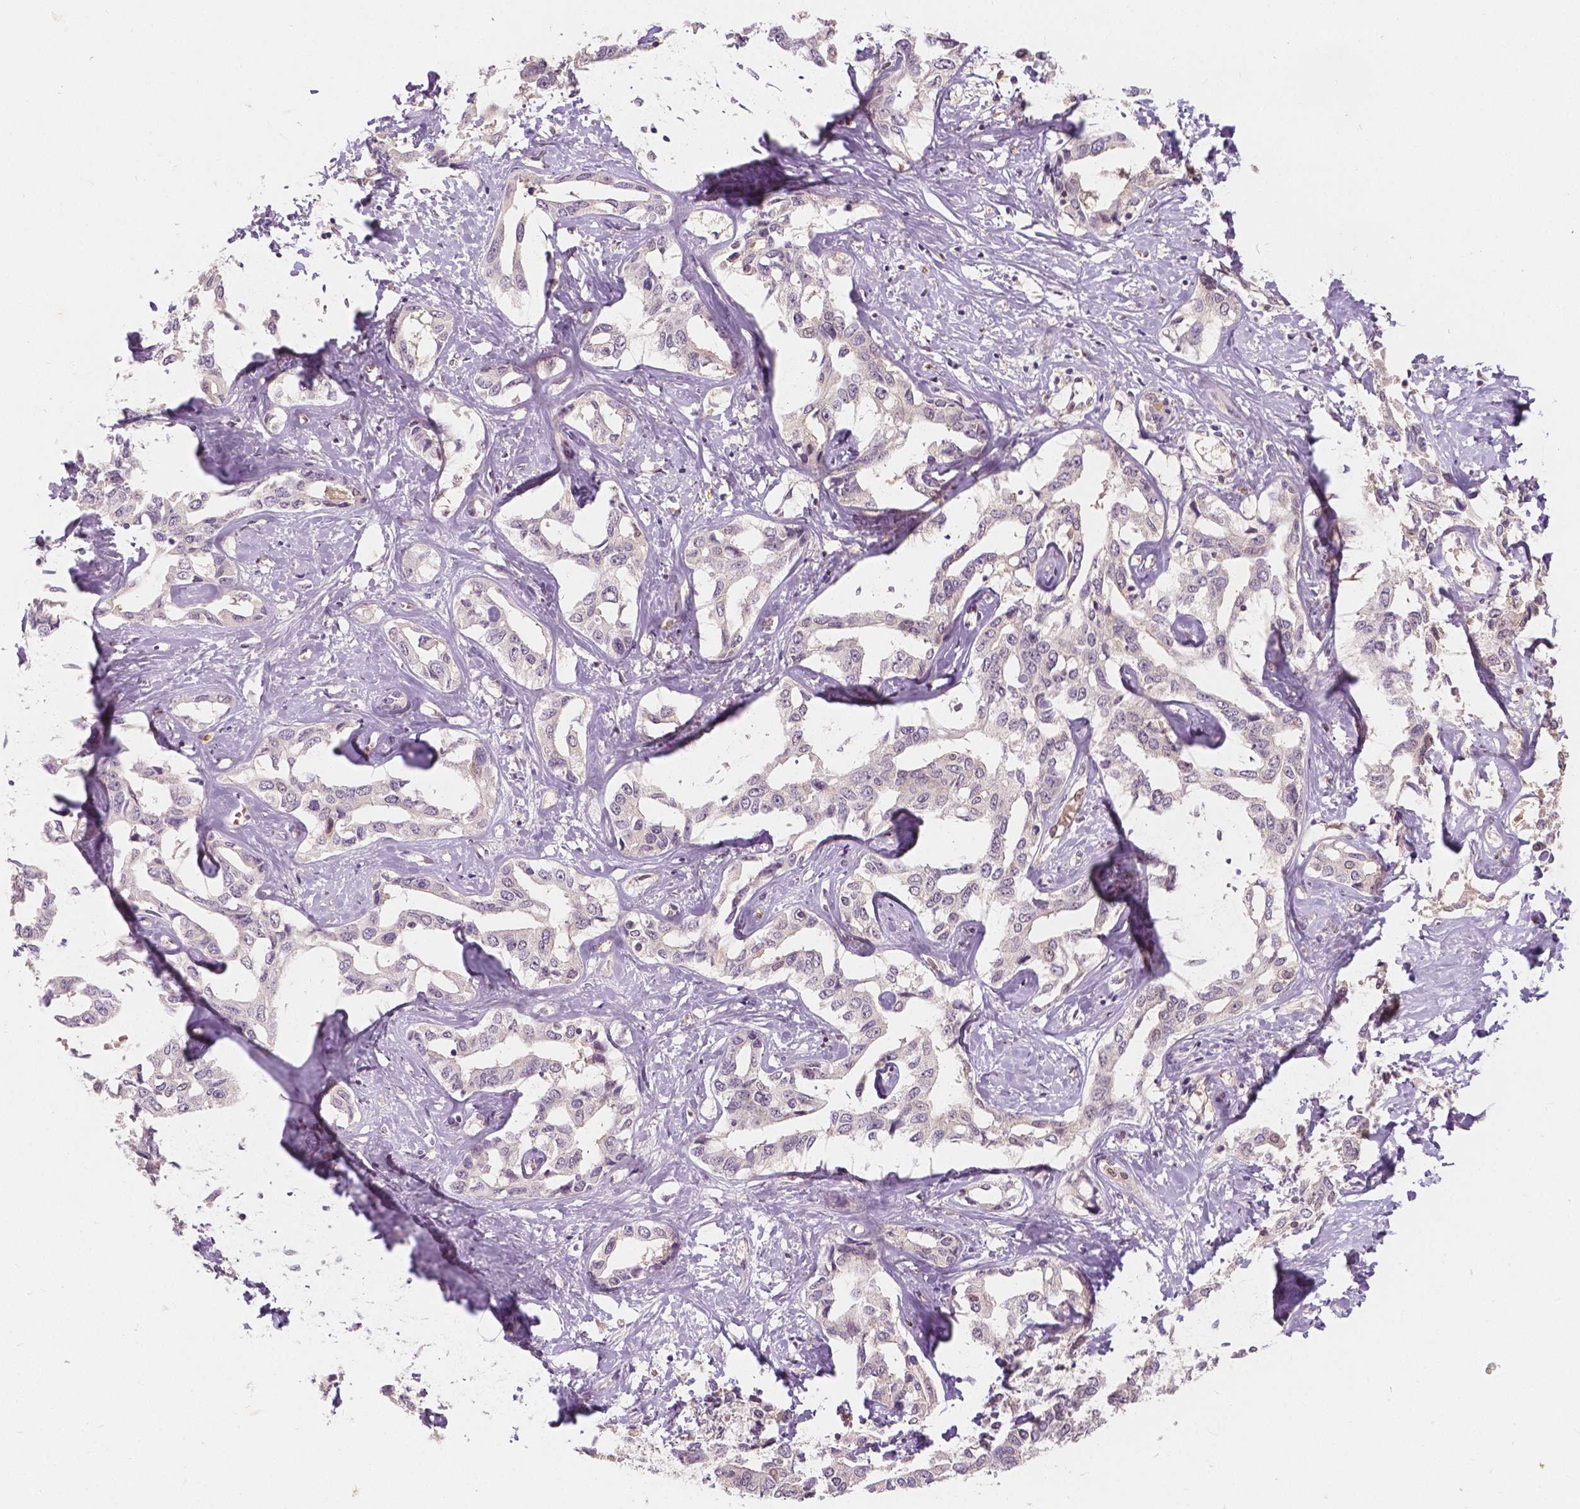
{"staining": {"intensity": "negative", "quantity": "none", "location": "none"}, "tissue": "liver cancer", "cell_type": "Tumor cells", "image_type": "cancer", "snomed": [{"axis": "morphology", "description": "Cholangiocarcinoma"}, {"axis": "topography", "description": "Liver"}], "caption": "Tumor cells are negative for brown protein staining in liver cancer (cholangiocarcinoma). (DAB IHC, high magnification).", "gene": "NAPRT", "patient": {"sex": "male", "age": 59}}